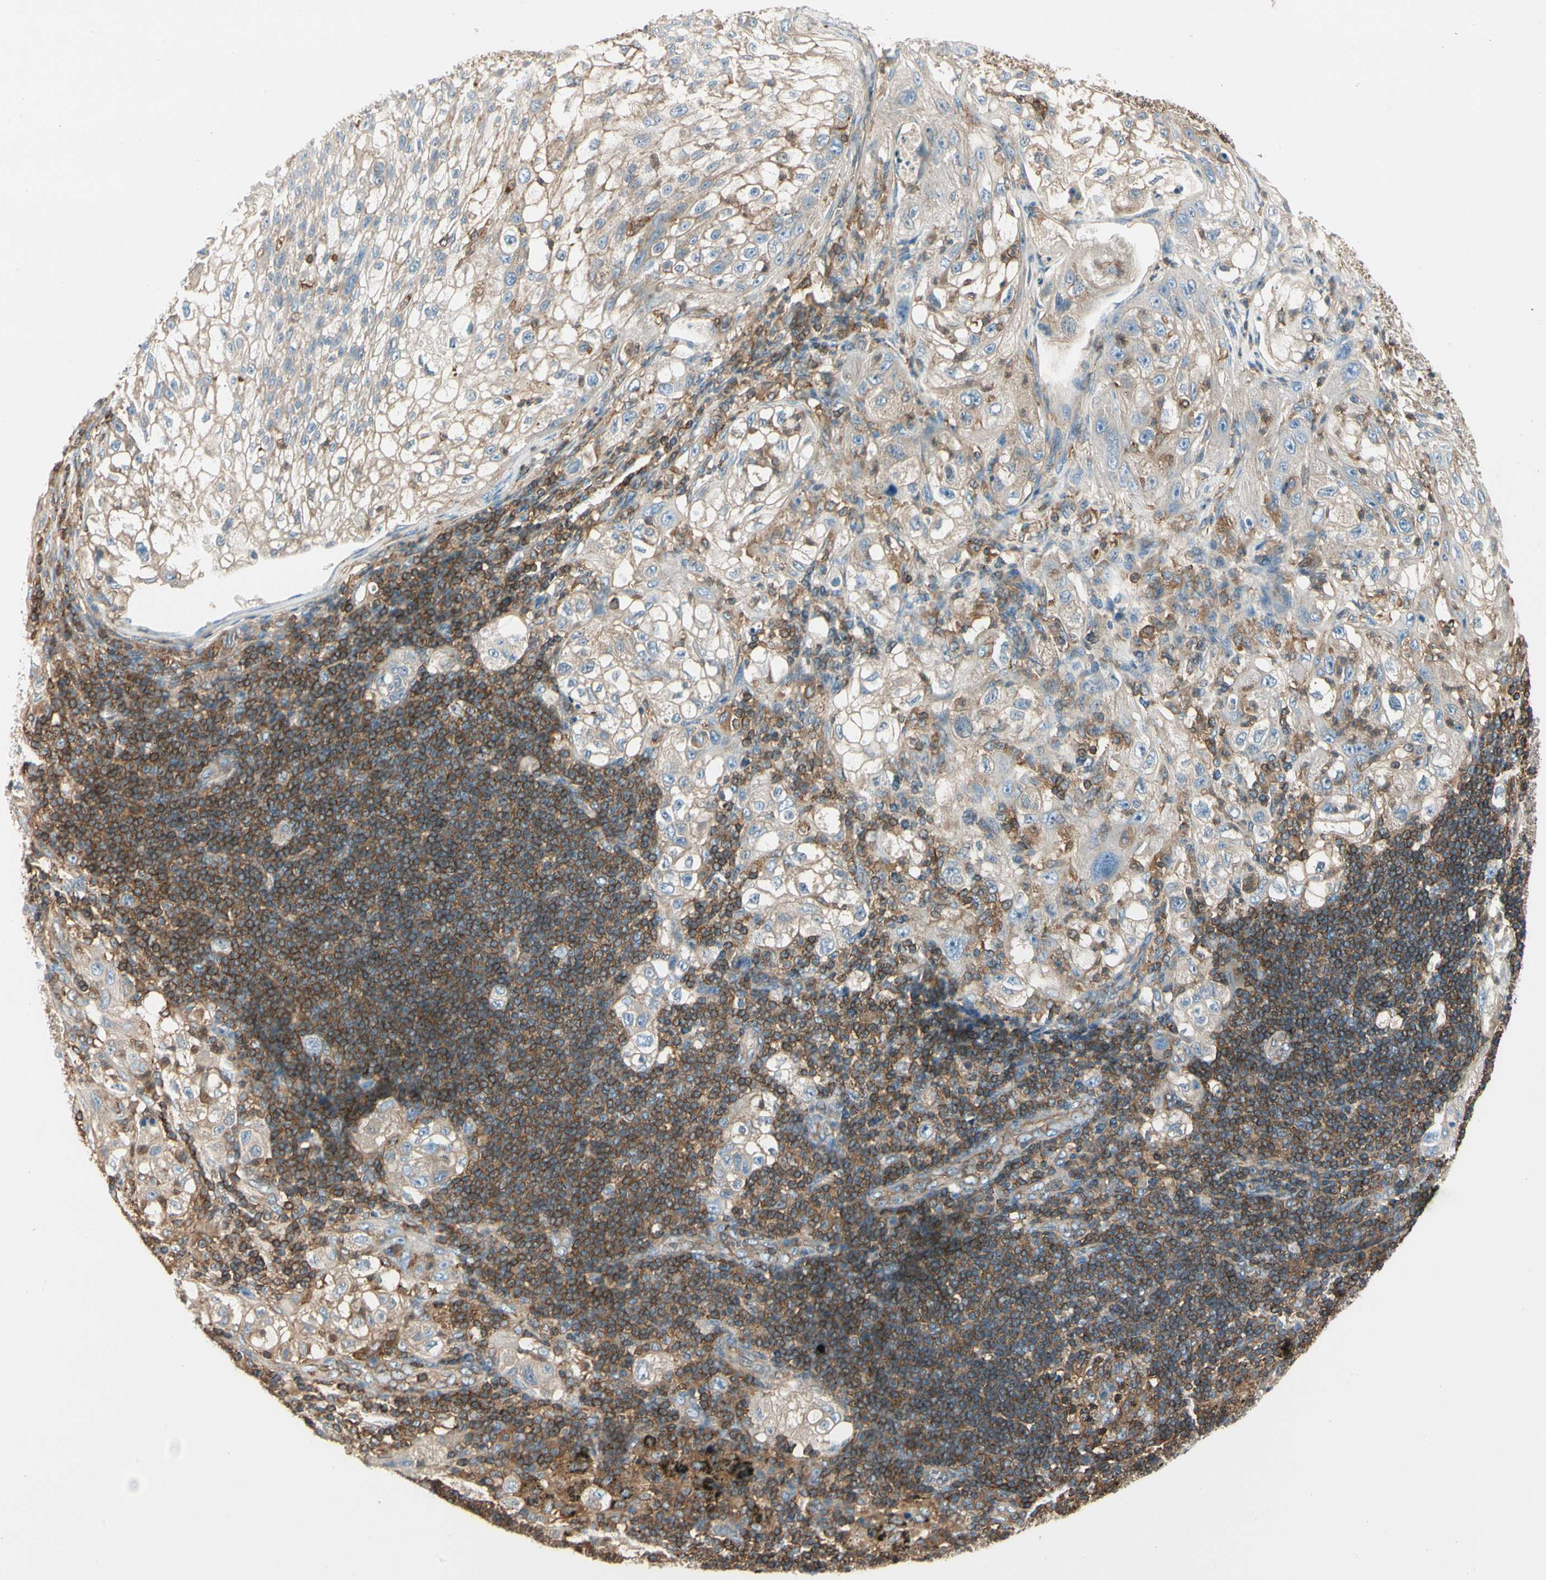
{"staining": {"intensity": "weak", "quantity": "<25%", "location": "cytoplasmic/membranous"}, "tissue": "lung cancer", "cell_type": "Tumor cells", "image_type": "cancer", "snomed": [{"axis": "morphology", "description": "Inflammation, NOS"}, {"axis": "morphology", "description": "Squamous cell carcinoma, NOS"}, {"axis": "topography", "description": "Lymph node"}, {"axis": "topography", "description": "Soft tissue"}, {"axis": "topography", "description": "Lung"}], "caption": "Micrograph shows no significant protein expression in tumor cells of squamous cell carcinoma (lung).", "gene": "CAPZA2", "patient": {"sex": "male", "age": 66}}